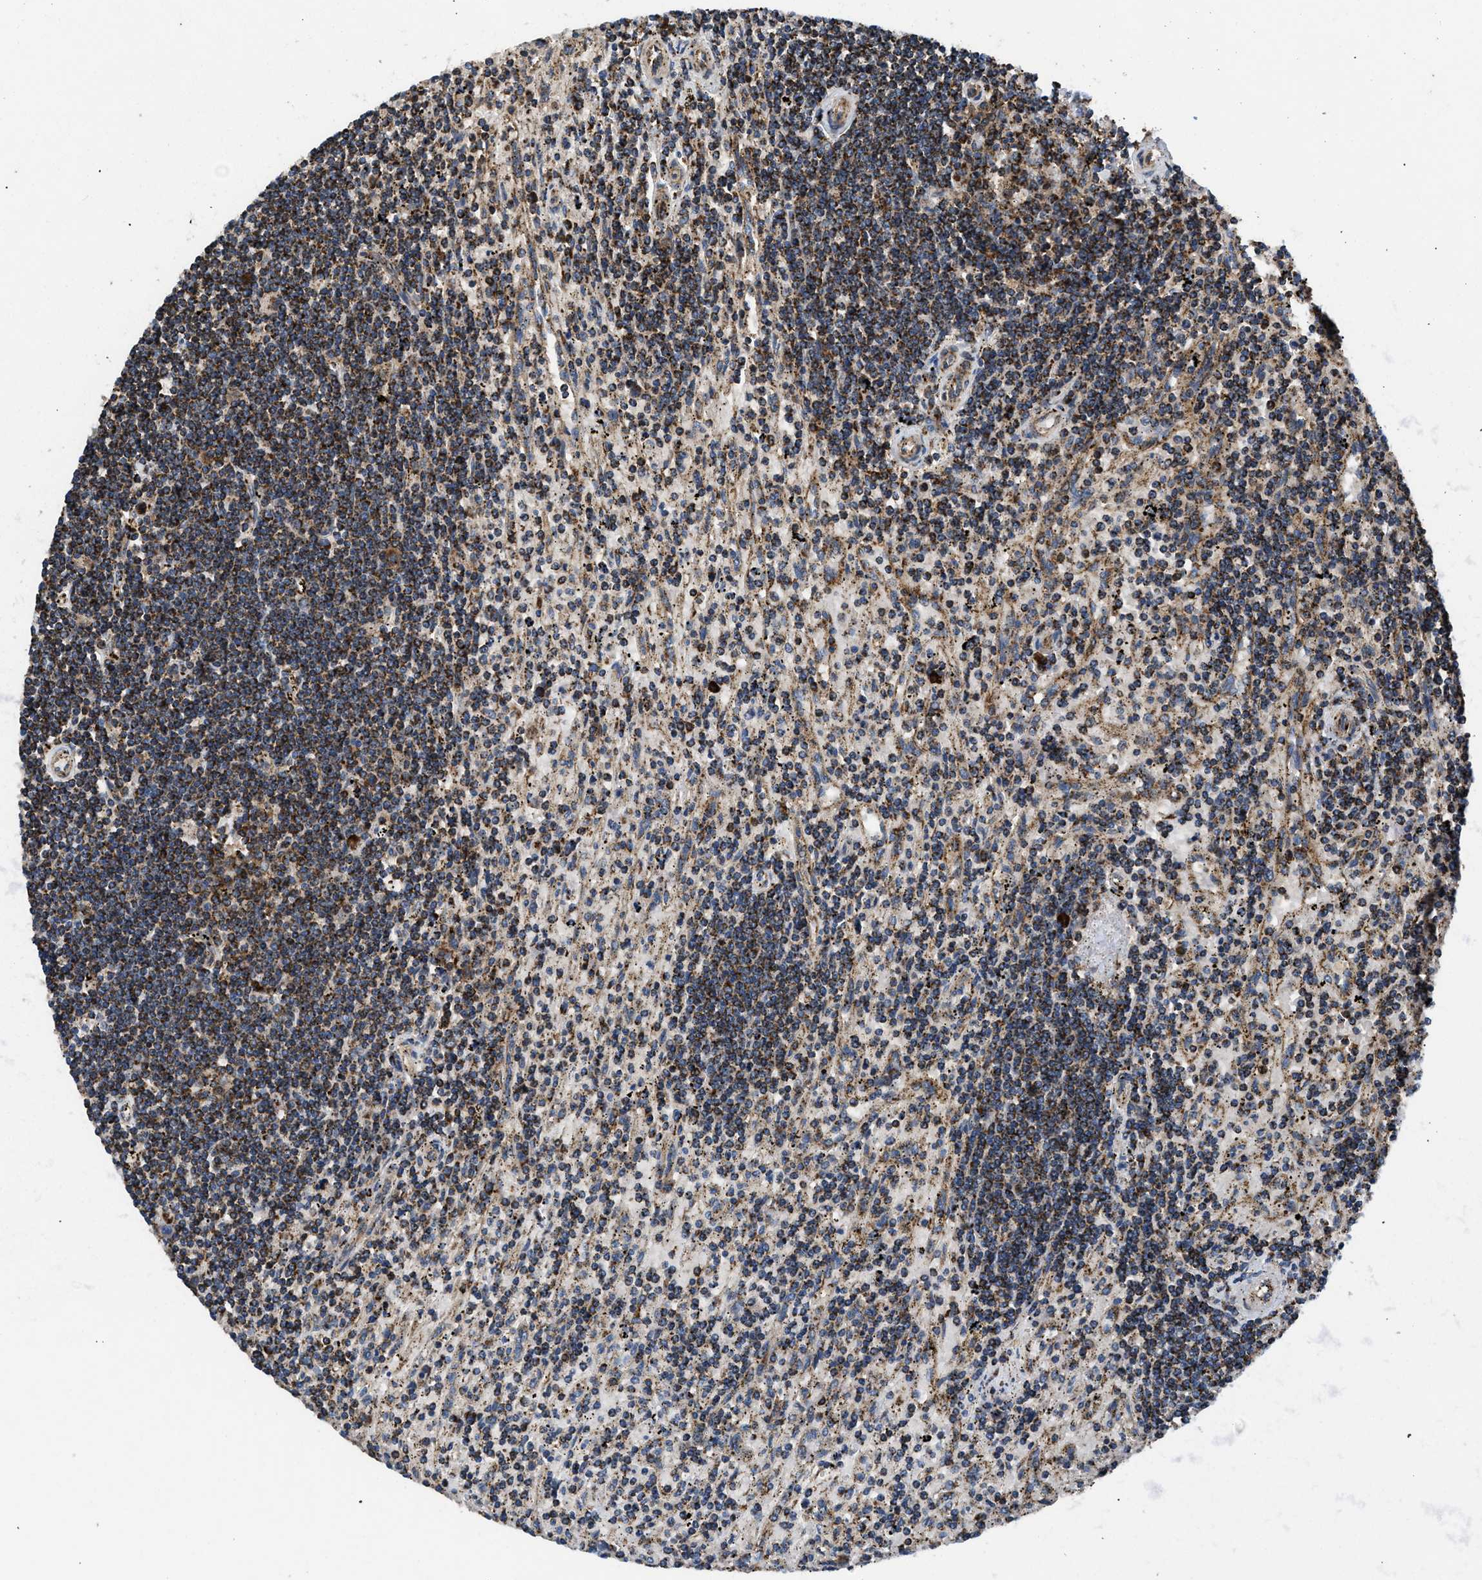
{"staining": {"intensity": "strong", "quantity": ">75%", "location": "cytoplasmic/membranous"}, "tissue": "lymphoma", "cell_type": "Tumor cells", "image_type": "cancer", "snomed": [{"axis": "morphology", "description": "Malignant lymphoma, non-Hodgkin's type, Low grade"}, {"axis": "topography", "description": "Spleen"}], "caption": "Malignant lymphoma, non-Hodgkin's type (low-grade) stained with a protein marker demonstrates strong staining in tumor cells.", "gene": "OPTN", "patient": {"sex": "male", "age": 76}}